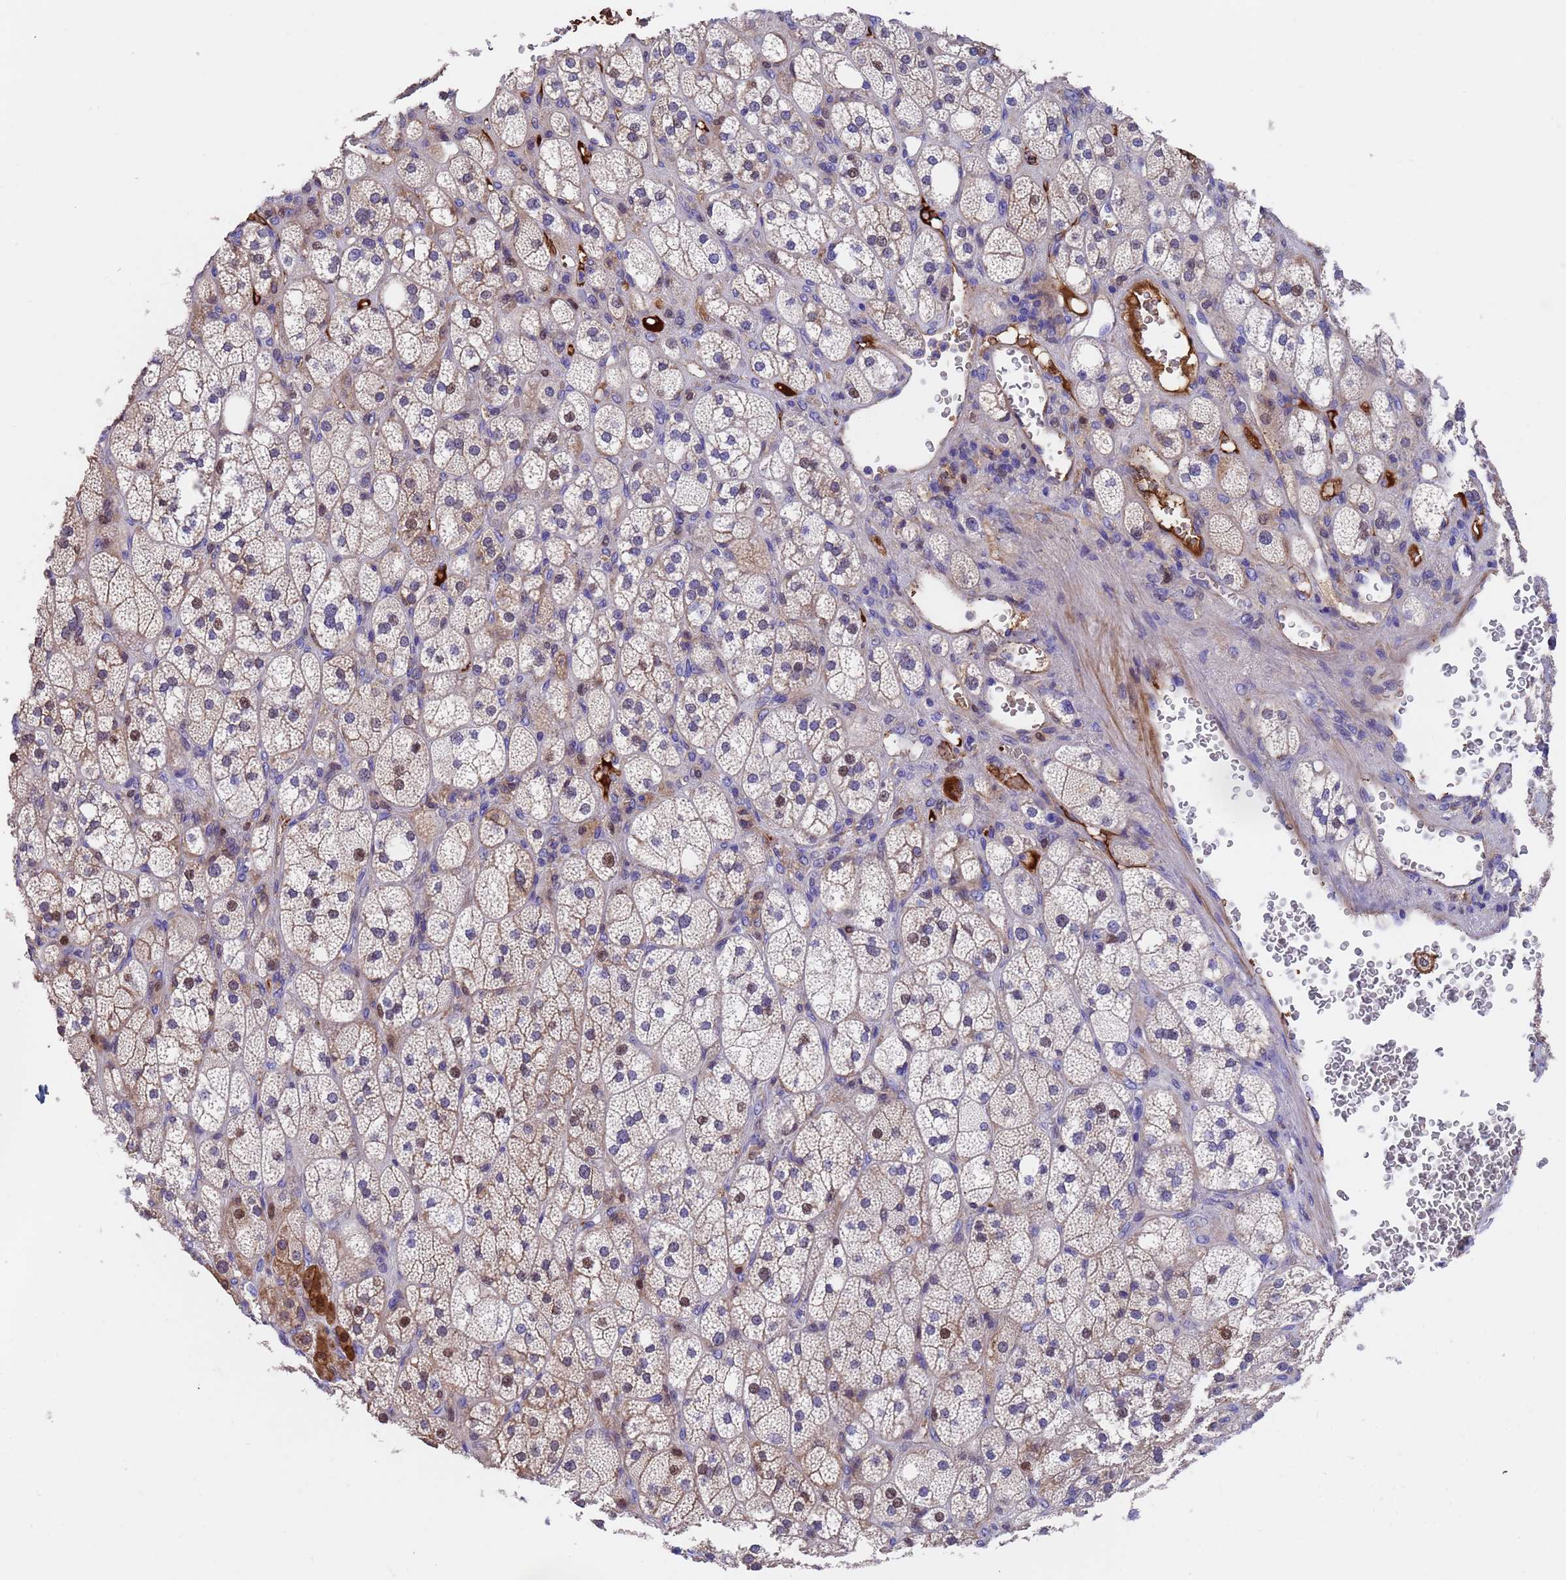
{"staining": {"intensity": "moderate", "quantity": "<25%", "location": "cytoplasmic/membranous,nuclear"}, "tissue": "adrenal gland", "cell_type": "Glandular cells", "image_type": "normal", "snomed": [{"axis": "morphology", "description": "Normal tissue, NOS"}, {"axis": "topography", "description": "Adrenal gland"}], "caption": "A brown stain shows moderate cytoplasmic/membranous,nuclear positivity of a protein in glandular cells of normal human adrenal gland. (IHC, brightfield microscopy, high magnification).", "gene": "ELP6", "patient": {"sex": "male", "age": 61}}